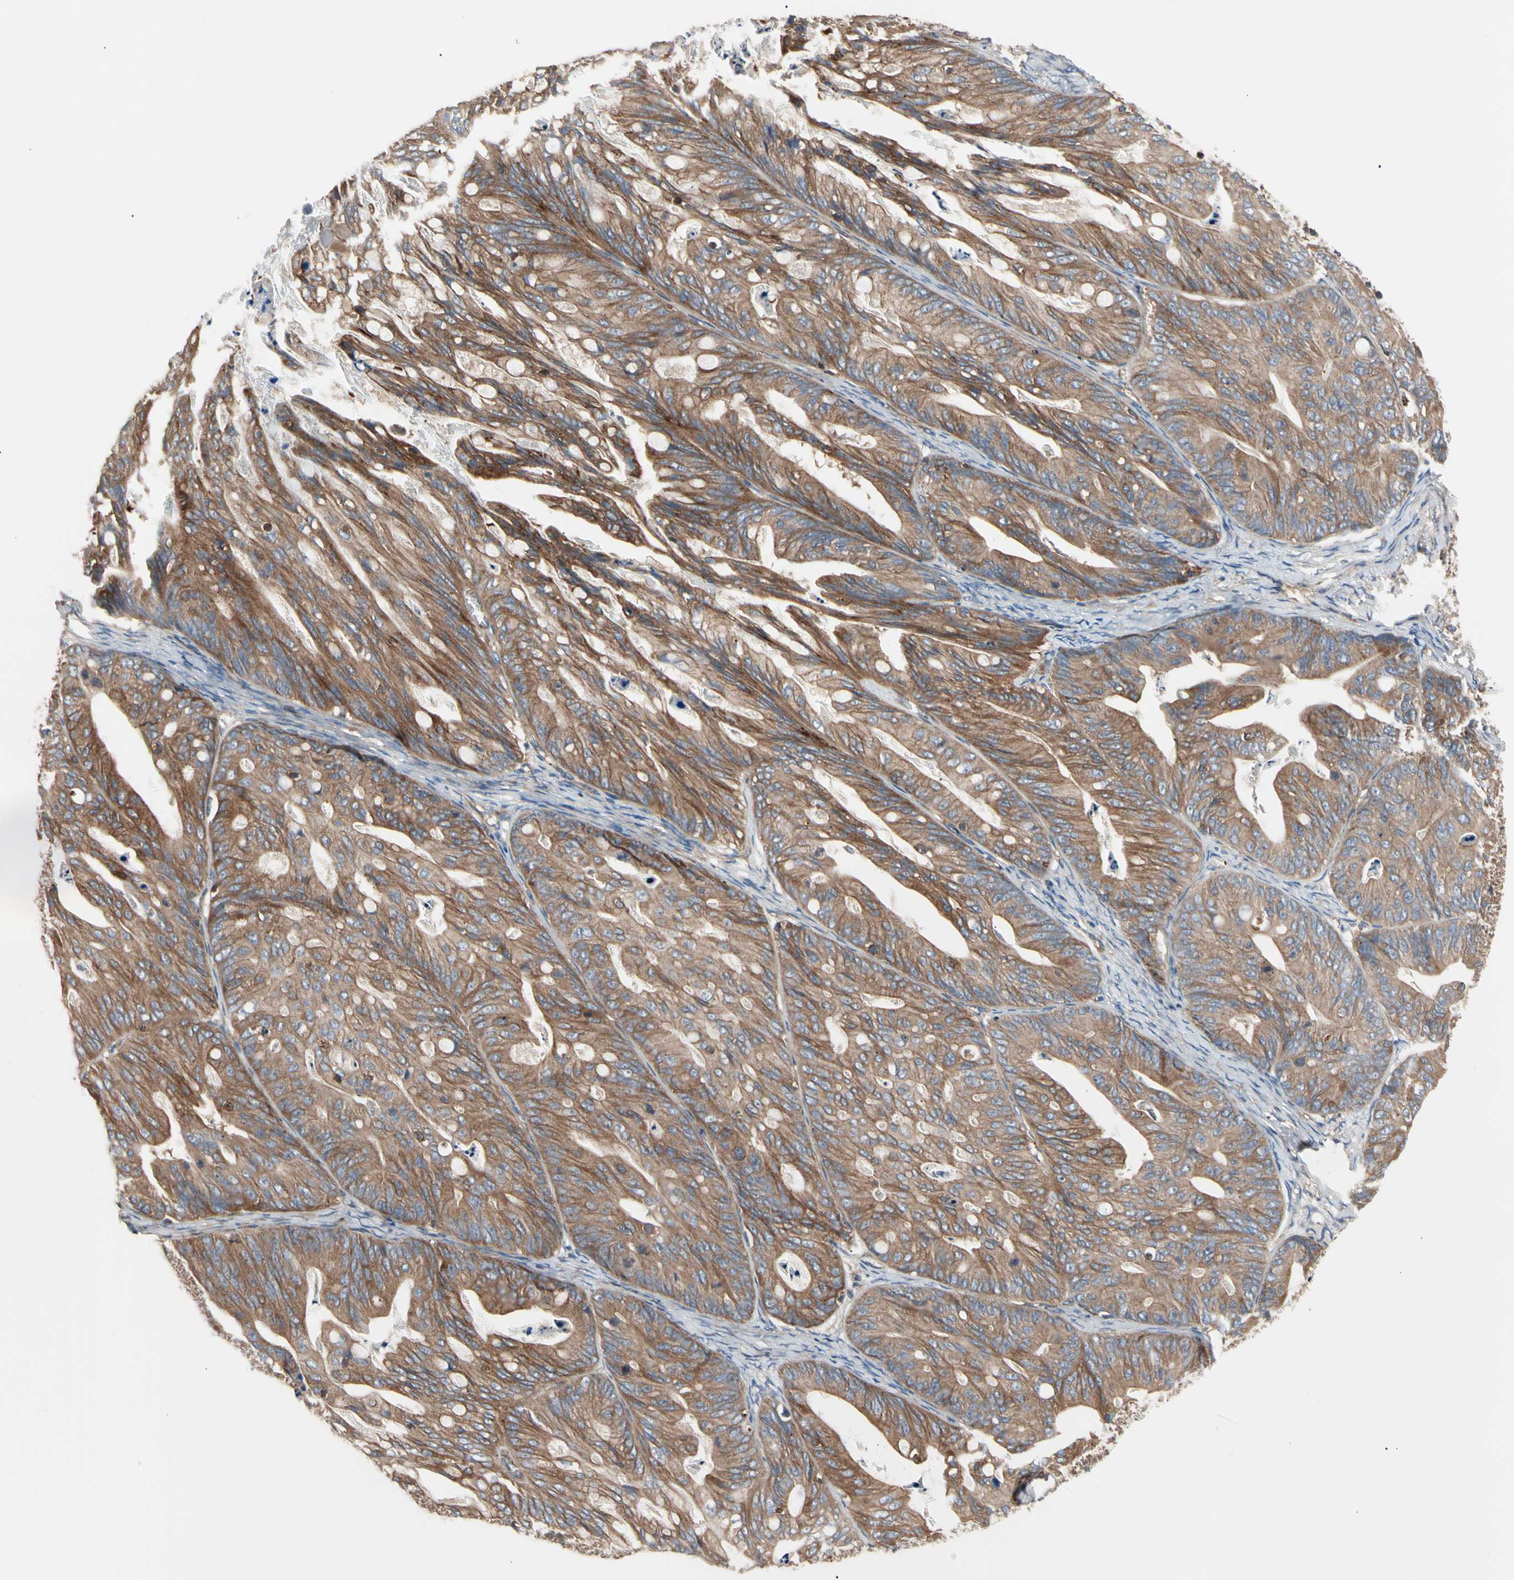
{"staining": {"intensity": "moderate", "quantity": ">75%", "location": "cytoplasmic/membranous"}, "tissue": "ovarian cancer", "cell_type": "Tumor cells", "image_type": "cancer", "snomed": [{"axis": "morphology", "description": "Cystadenocarcinoma, mucinous, NOS"}, {"axis": "topography", "description": "Ovary"}], "caption": "Immunohistochemical staining of ovarian mucinous cystadenocarcinoma exhibits medium levels of moderate cytoplasmic/membranous staining in about >75% of tumor cells. Ihc stains the protein in brown and the nuclei are stained blue.", "gene": "ROCK1", "patient": {"sex": "female", "age": 37}}